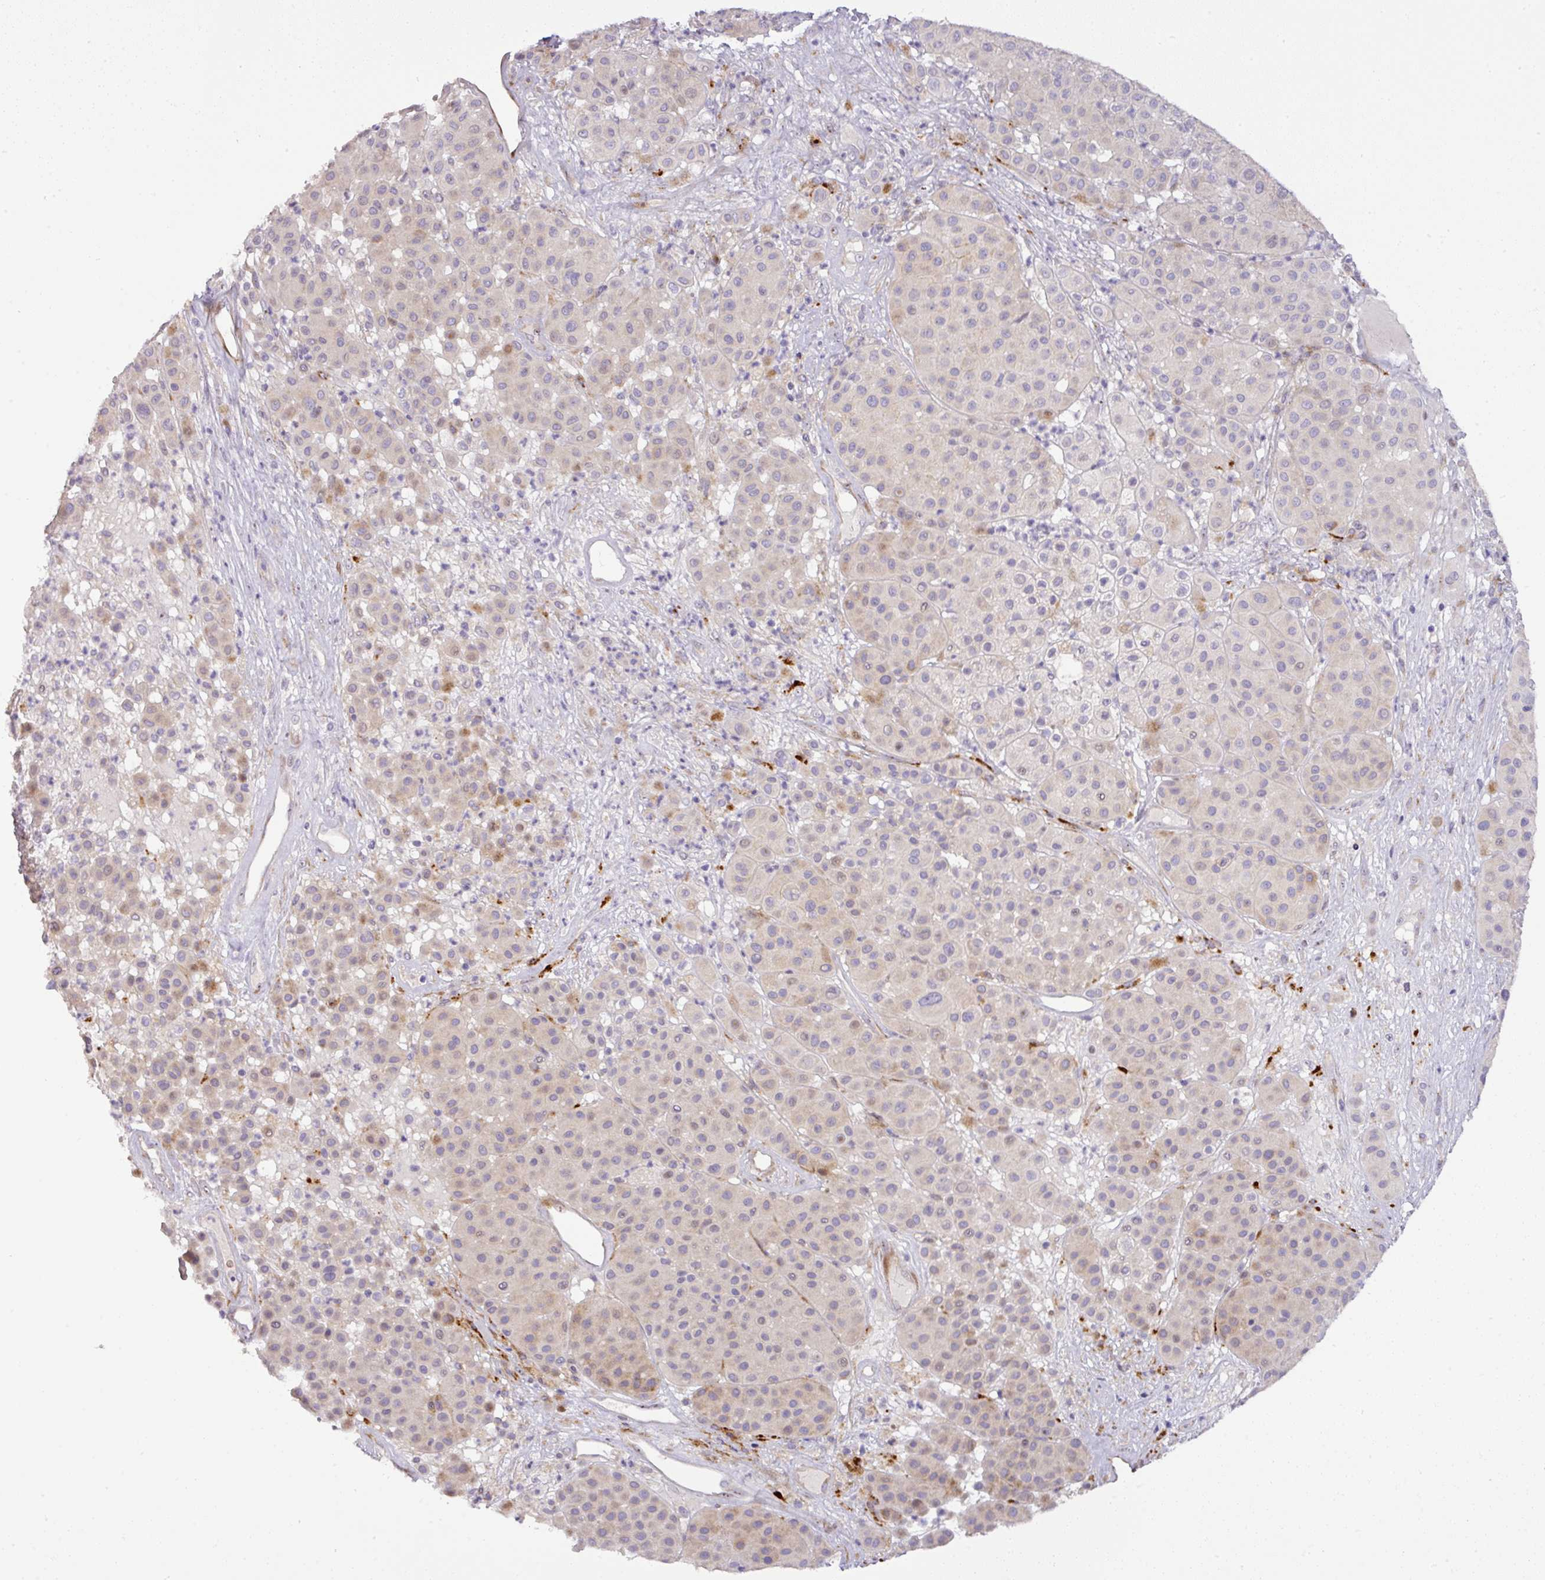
{"staining": {"intensity": "negative", "quantity": "none", "location": "none"}, "tissue": "melanoma", "cell_type": "Tumor cells", "image_type": "cancer", "snomed": [{"axis": "morphology", "description": "Malignant melanoma, Metastatic site"}, {"axis": "topography", "description": "Smooth muscle"}], "caption": "IHC photomicrograph of neoplastic tissue: malignant melanoma (metastatic site) stained with DAB (3,3'-diaminobenzidine) reveals no significant protein positivity in tumor cells.", "gene": "ATP6V1F", "patient": {"sex": "male", "age": 41}}